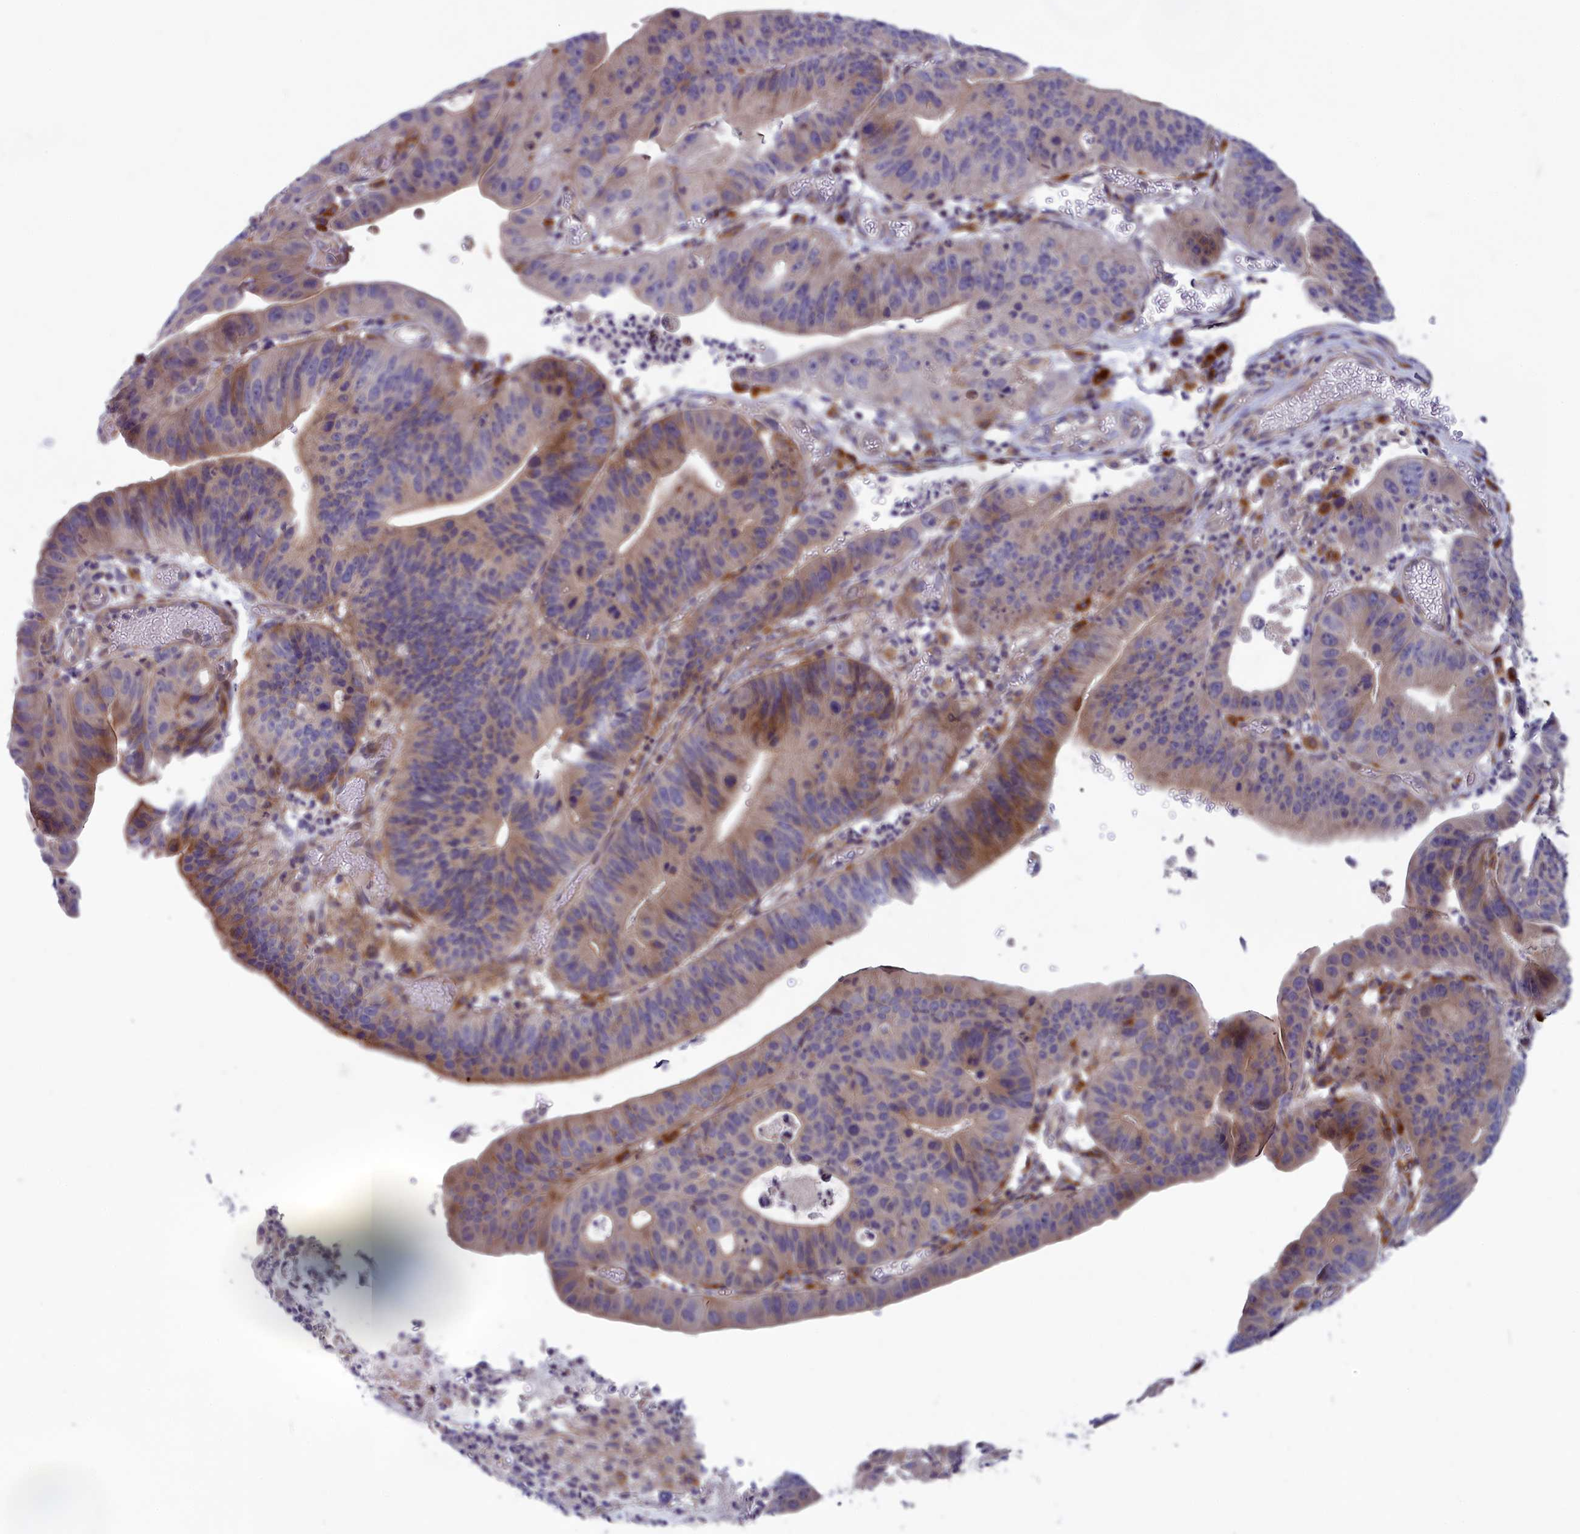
{"staining": {"intensity": "moderate", "quantity": "<25%", "location": "cytoplasmic/membranous"}, "tissue": "stomach cancer", "cell_type": "Tumor cells", "image_type": "cancer", "snomed": [{"axis": "morphology", "description": "Adenocarcinoma, NOS"}, {"axis": "topography", "description": "Stomach"}], "caption": "Protein expression analysis of stomach adenocarcinoma exhibits moderate cytoplasmic/membranous expression in about <25% of tumor cells.", "gene": "BLTP2", "patient": {"sex": "male", "age": 59}}